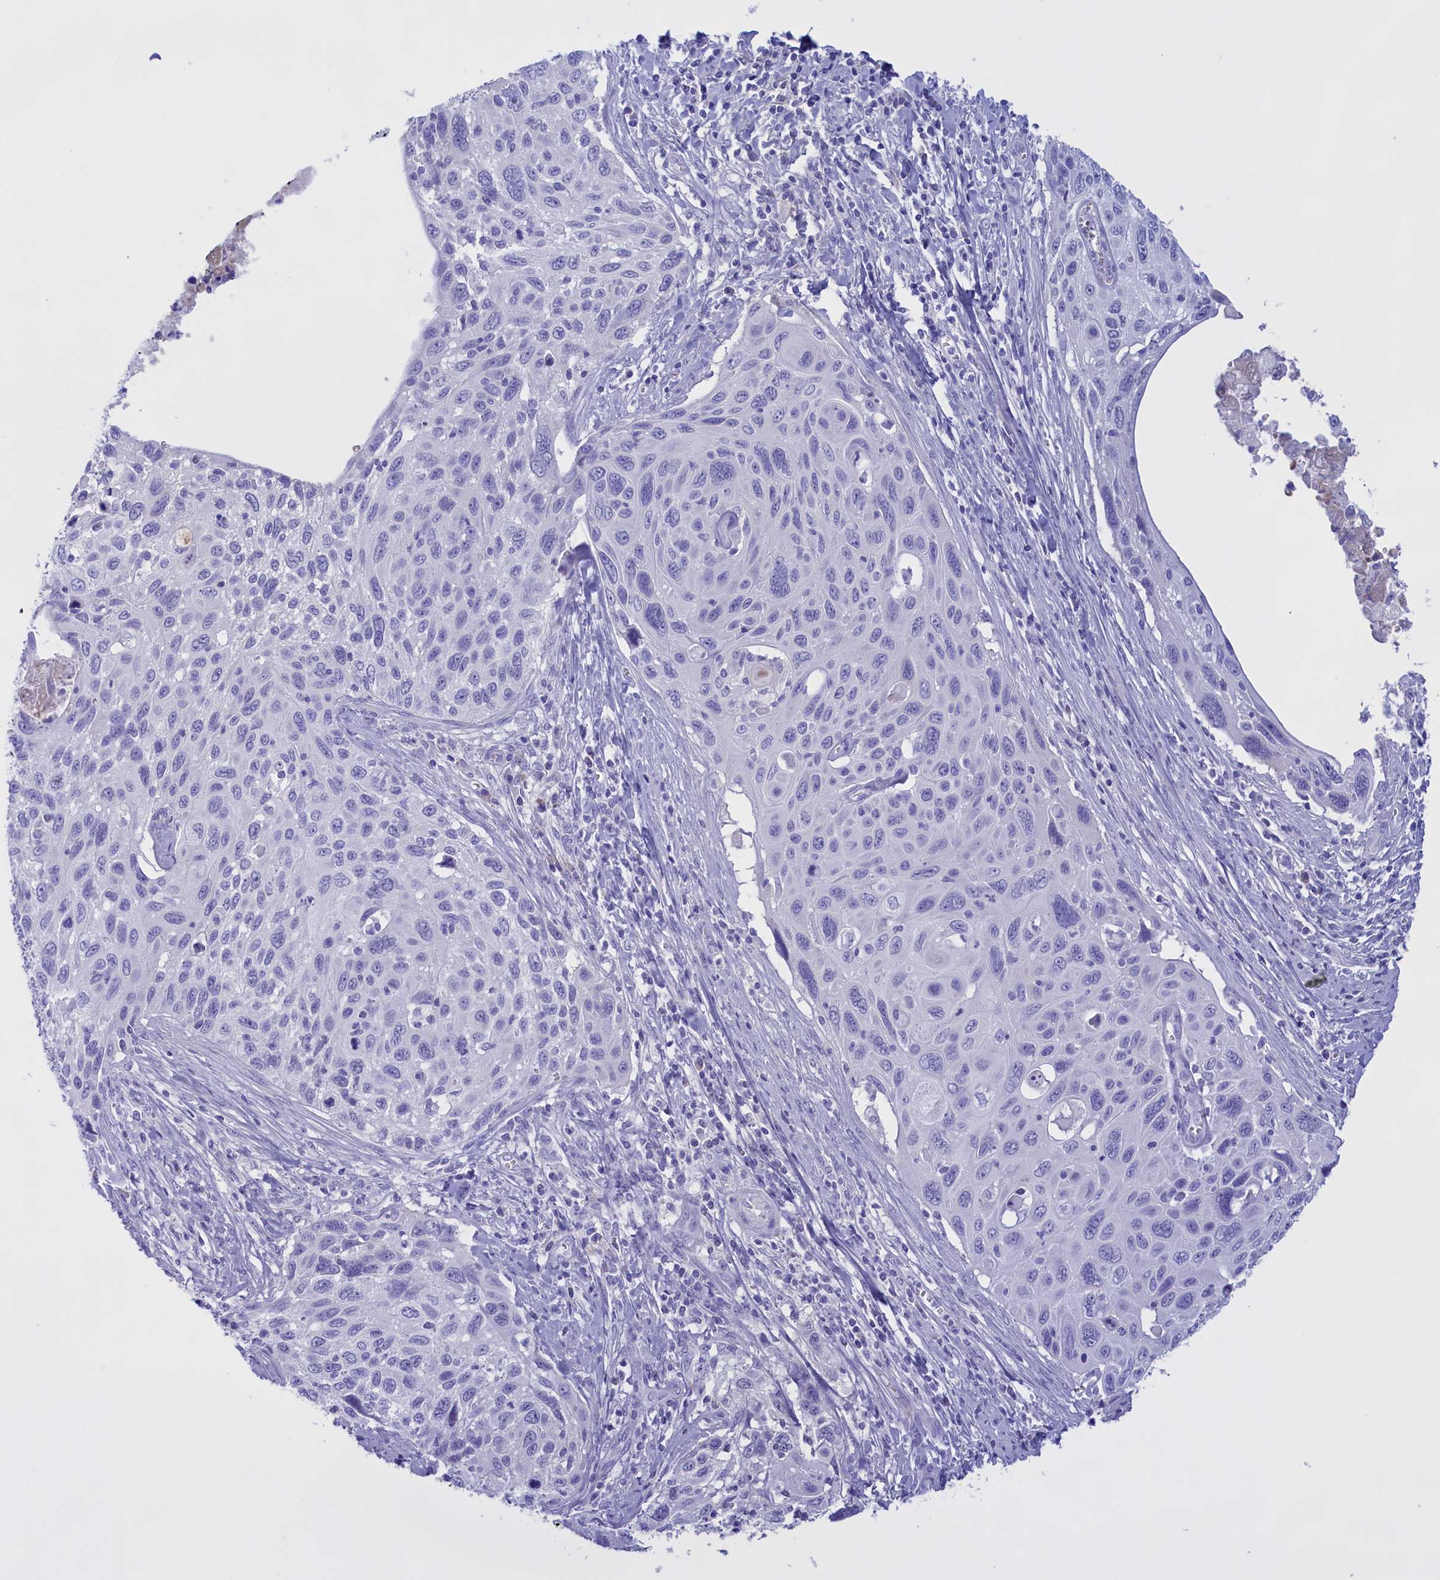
{"staining": {"intensity": "negative", "quantity": "none", "location": "none"}, "tissue": "cervical cancer", "cell_type": "Tumor cells", "image_type": "cancer", "snomed": [{"axis": "morphology", "description": "Squamous cell carcinoma, NOS"}, {"axis": "topography", "description": "Cervix"}], "caption": "Immunohistochemistry (IHC) photomicrograph of neoplastic tissue: cervical cancer stained with DAB (3,3'-diaminobenzidine) demonstrates no significant protein staining in tumor cells.", "gene": "PROK2", "patient": {"sex": "female", "age": 70}}